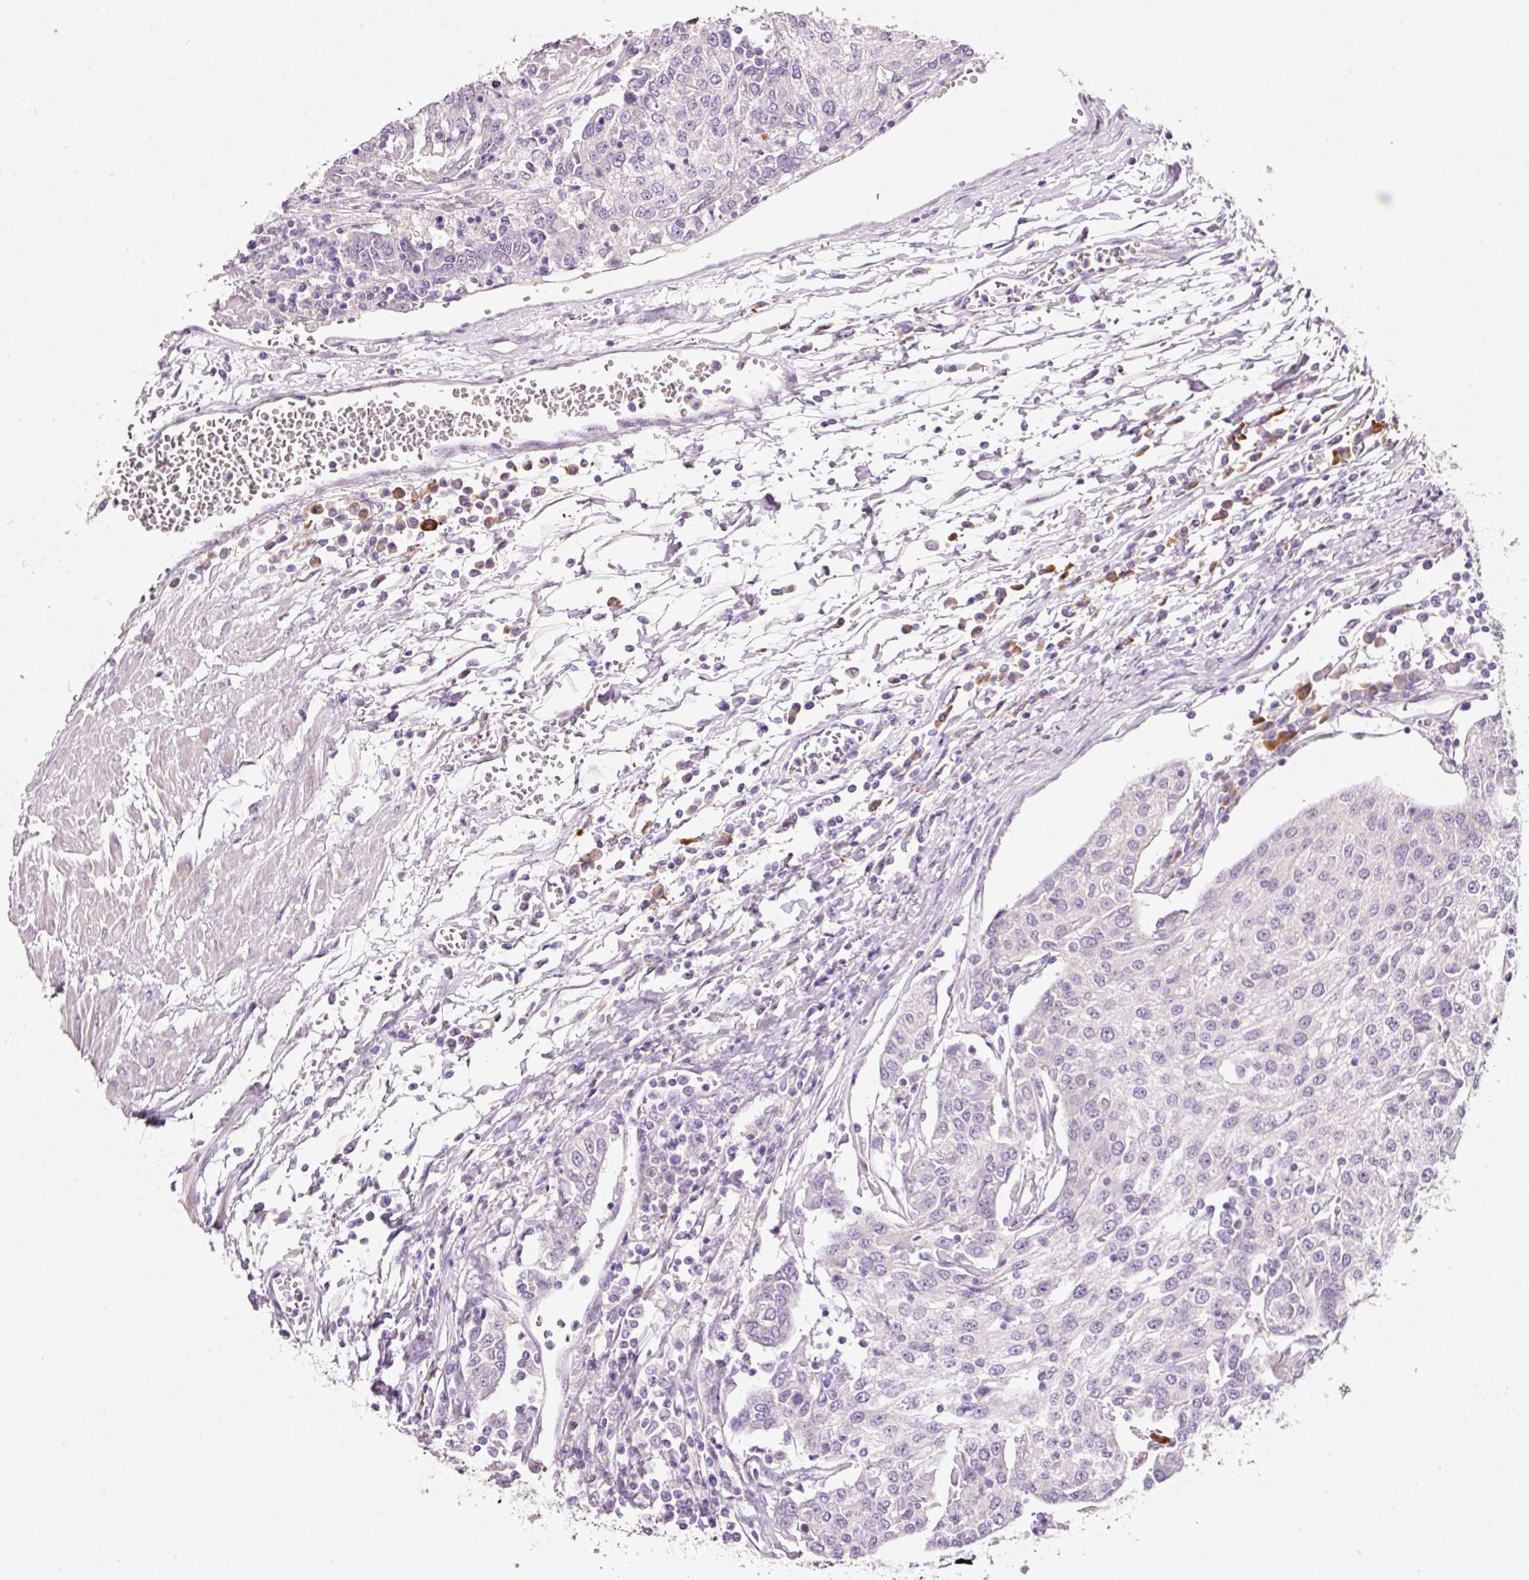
{"staining": {"intensity": "negative", "quantity": "none", "location": "none"}, "tissue": "urothelial cancer", "cell_type": "Tumor cells", "image_type": "cancer", "snomed": [{"axis": "morphology", "description": "Urothelial carcinoma, High grade"}, {"axis": "topography", "description": "Urinary bladder"}], "caption": "The immunohistochemistry (IHC) photomicrograph has no significant staining in tumor cells of urothelial carcinoma (high-grade) tissue.", "gene": "TENT5C", "patient": {"sex": "female", "age": 85}}